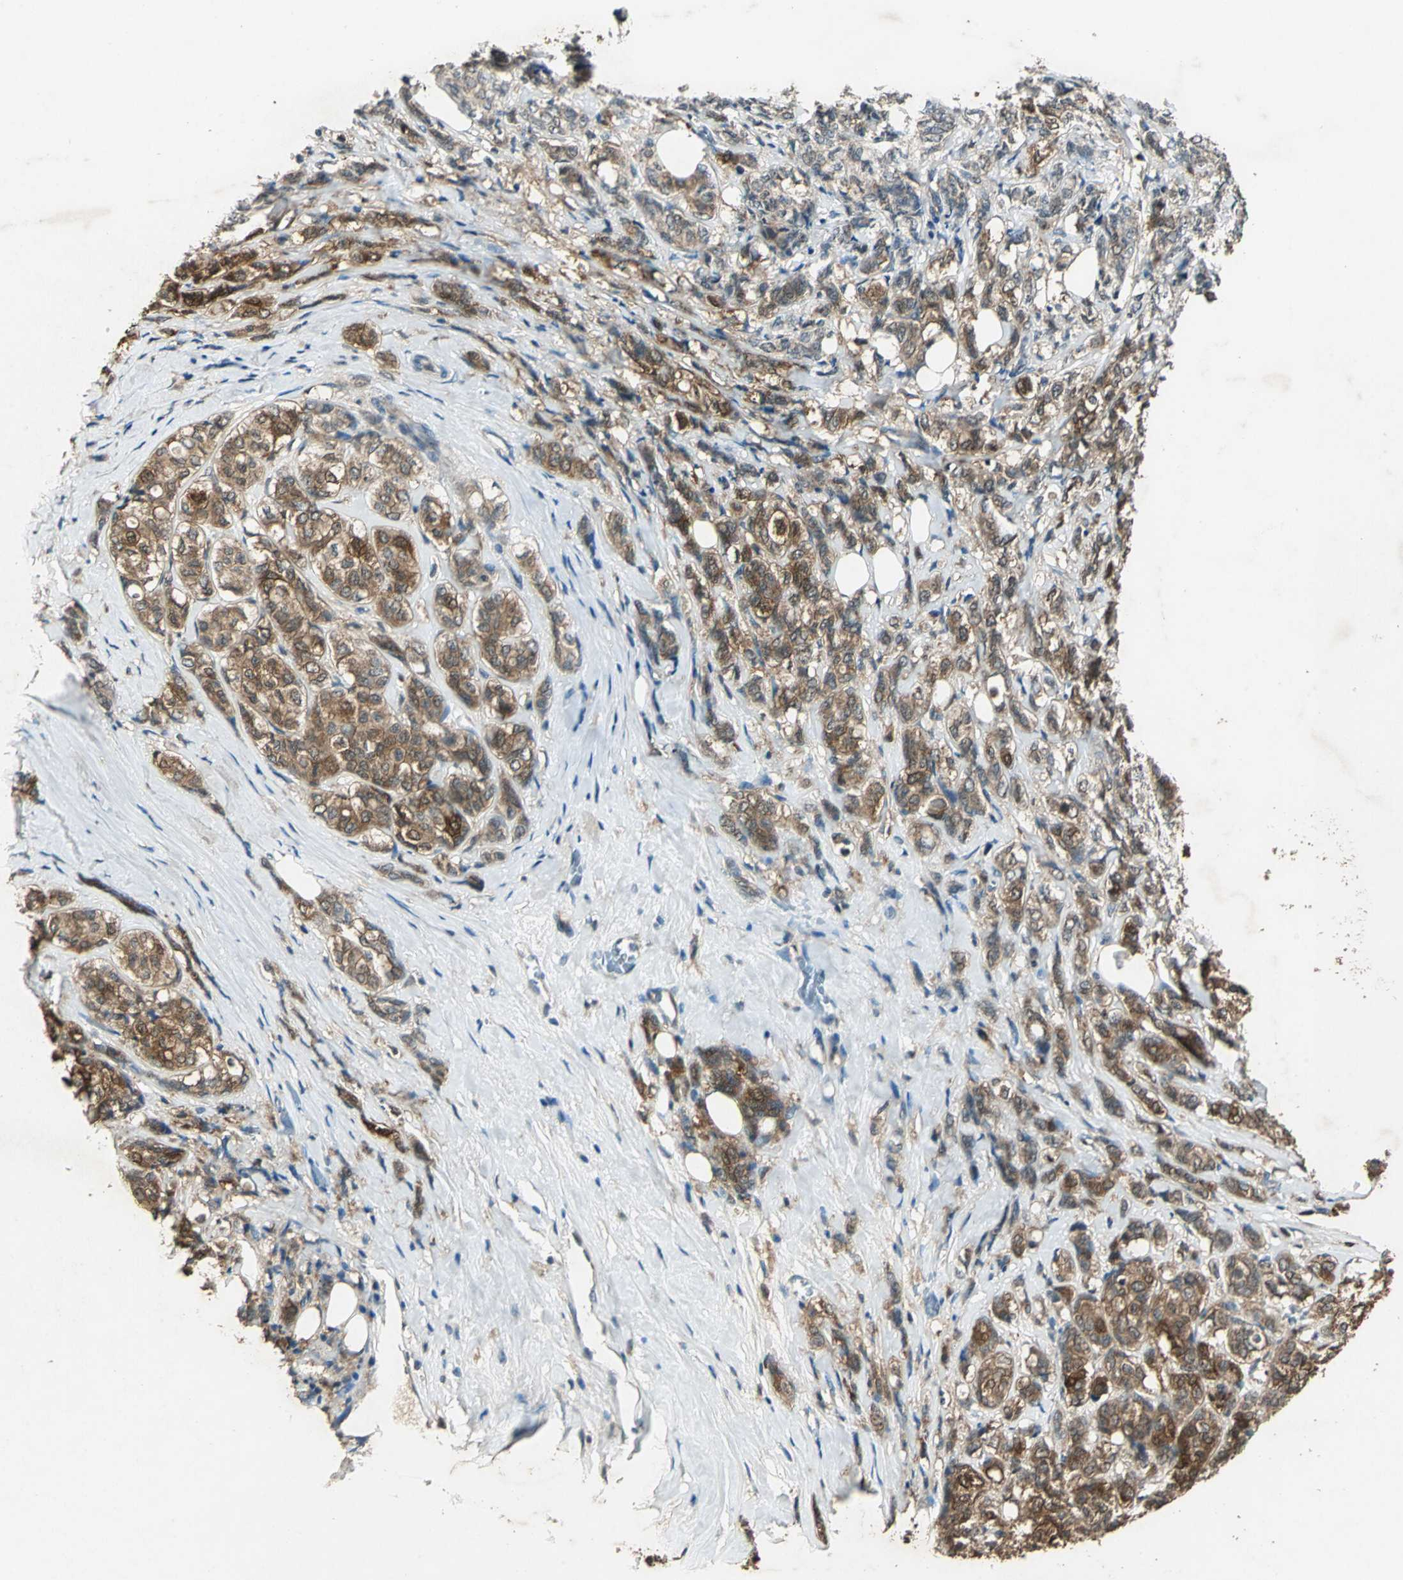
{"staining": {"intensity": "moderate", "quantity": ">75%", "location": "cytoplasmic/membranous"}, "tissue": "breast cancer", "cell_type": "Tumor cells", "image_type": "cancer", "snomed": [{"axis": "morphology", "description": "Lobular carcinoma"}, {"axis": "topography", "description": "Breast"}], "caption": "Breast cancer (lobular carcinoma) was stained to show a protein in brown. There is medium levels of moderate cytoplasmic/membranous expression in approximately >75% of tumor cells.", "gene": "RRM2B", "patient": {"sex": "female", "age": 60}}